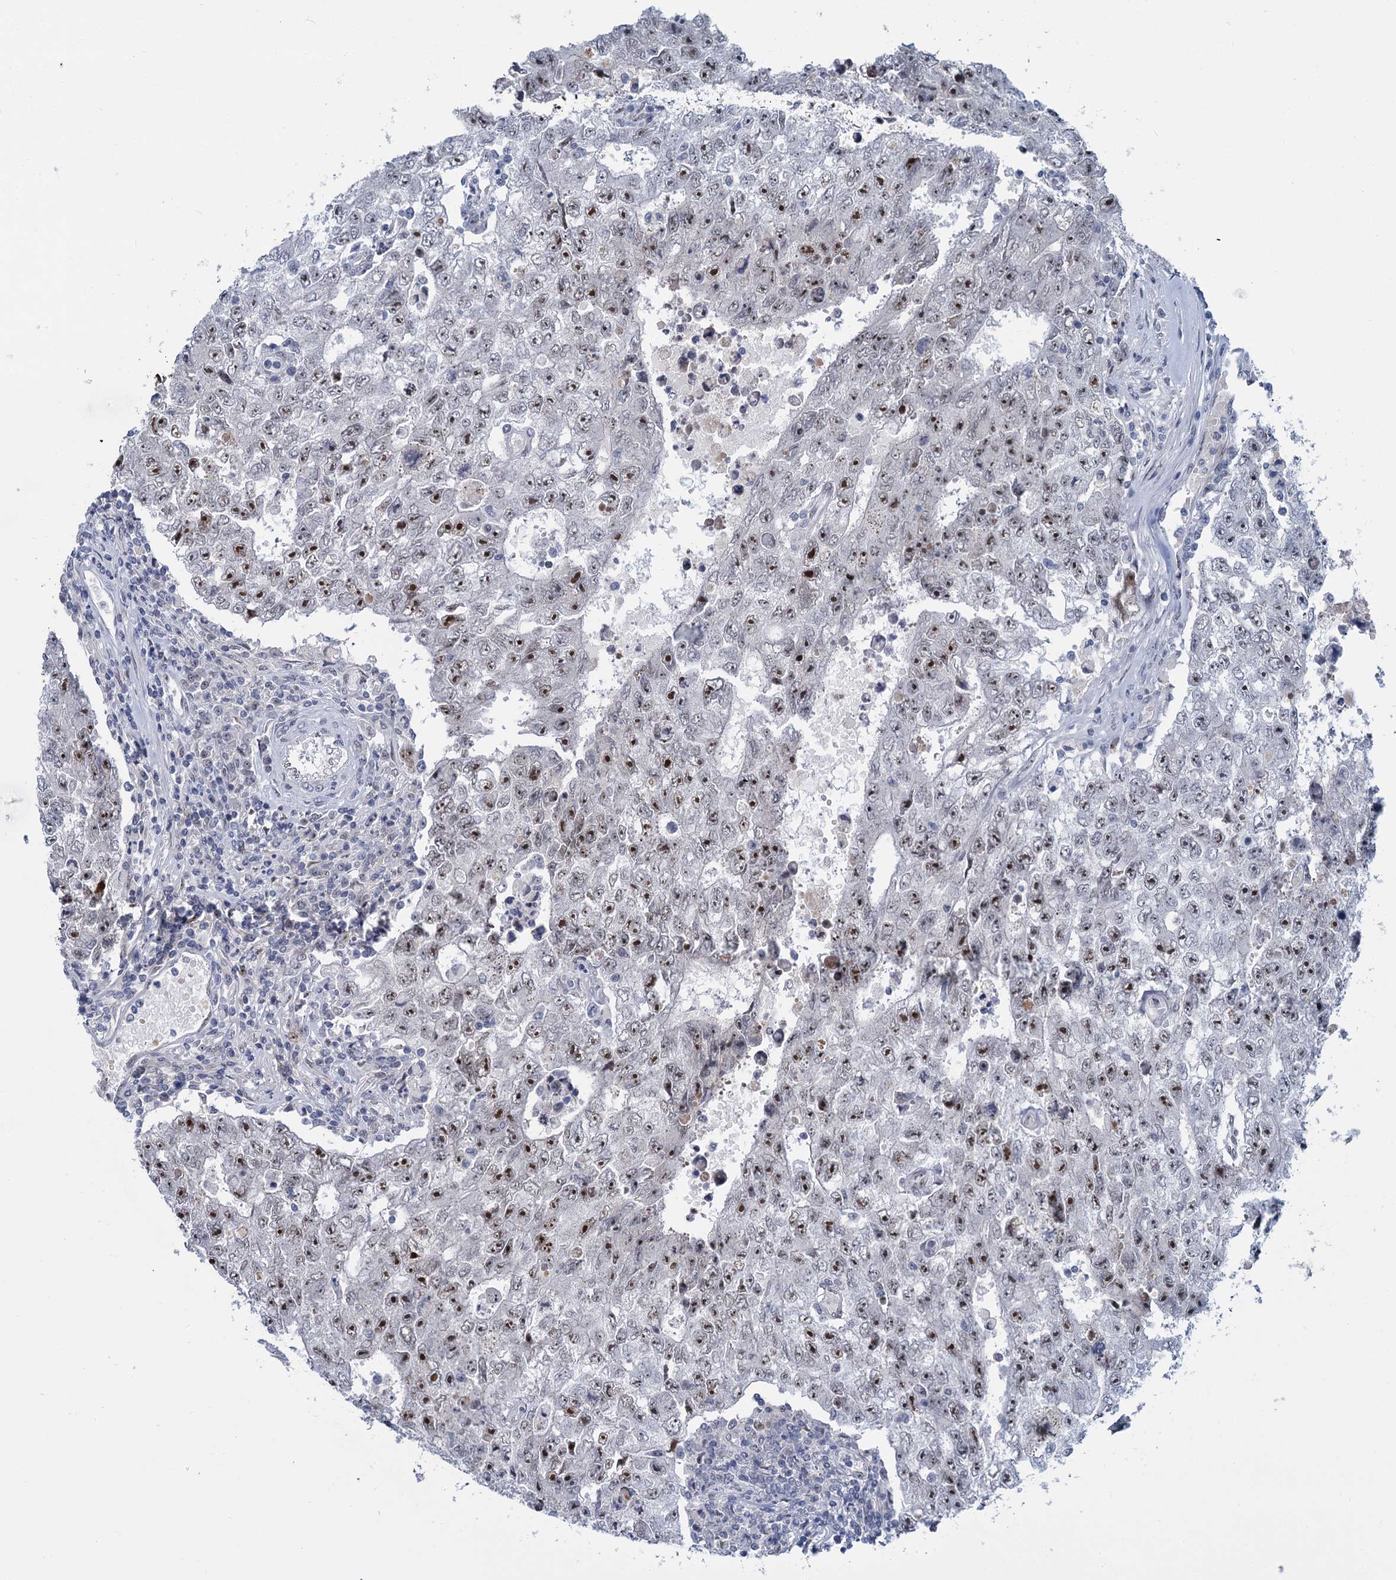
{"staining": {"intensity": "moderate", "quantity": "25%-75%", "location": "nuclear"}, "tissue": "testis cancer", "cell_type": "Tumor cells", "image_type": "cancer", "snomed": [{"axis": "morphology", "description": "Carcinoma, Embryonal, NOS"}, {"axis": "topography", "description": "Testis"}], "caption": "Immunohistochemistry (IHC) staining of testis cancer (embryonal carcinoma), which demonstrates medium levels of moderate nuclear positivity in about 25%-75% of tumor cells indicating moderate nuclear protein staining. The staining was performed using DAB (brown) for protein detection and nuclei were counterstained in hematoxylin (blue).", "gene": "RPRD1A", "patient": {"sex": "male", "age": 17}}